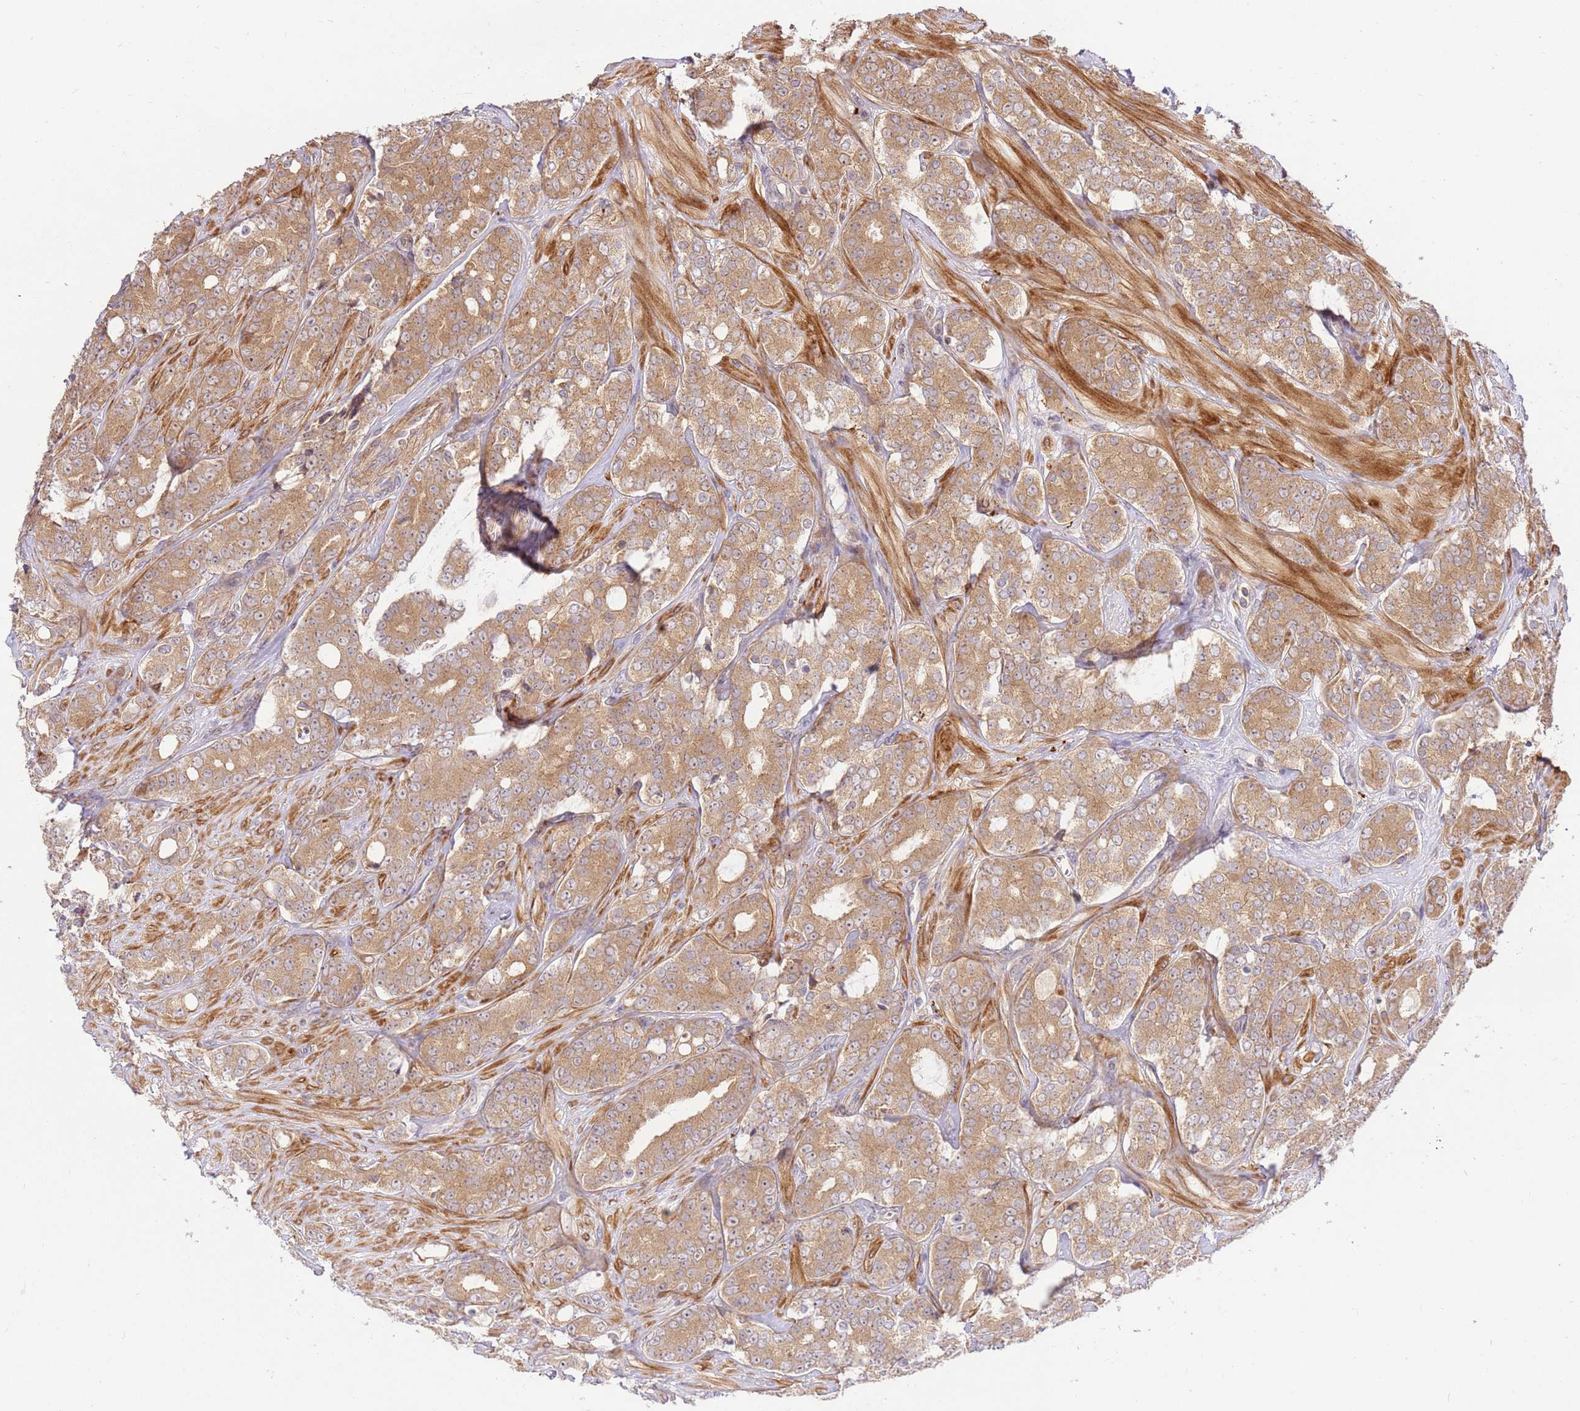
{"staining": {"intensity": "moderate", "quantity": ">75%", "location": "cytoplasmic/membranous"}, "tissue": "prostate cancer", "cell_type": "Tumor cells", "image_type": "cancer", "snomed": [{"axis": "morphology", "description": "Adenocarcinoma, High grade"}, {"axis": "topography", "description": "Prostate"}], "caption": "An image of prostate high-grade adenocarcinoma stained for a protein reveals moderate cytoplasmic/membranous brown staining in tumor cells.", "gene": "GAREM1", "patient": {"sex": "male", "age": 62}}